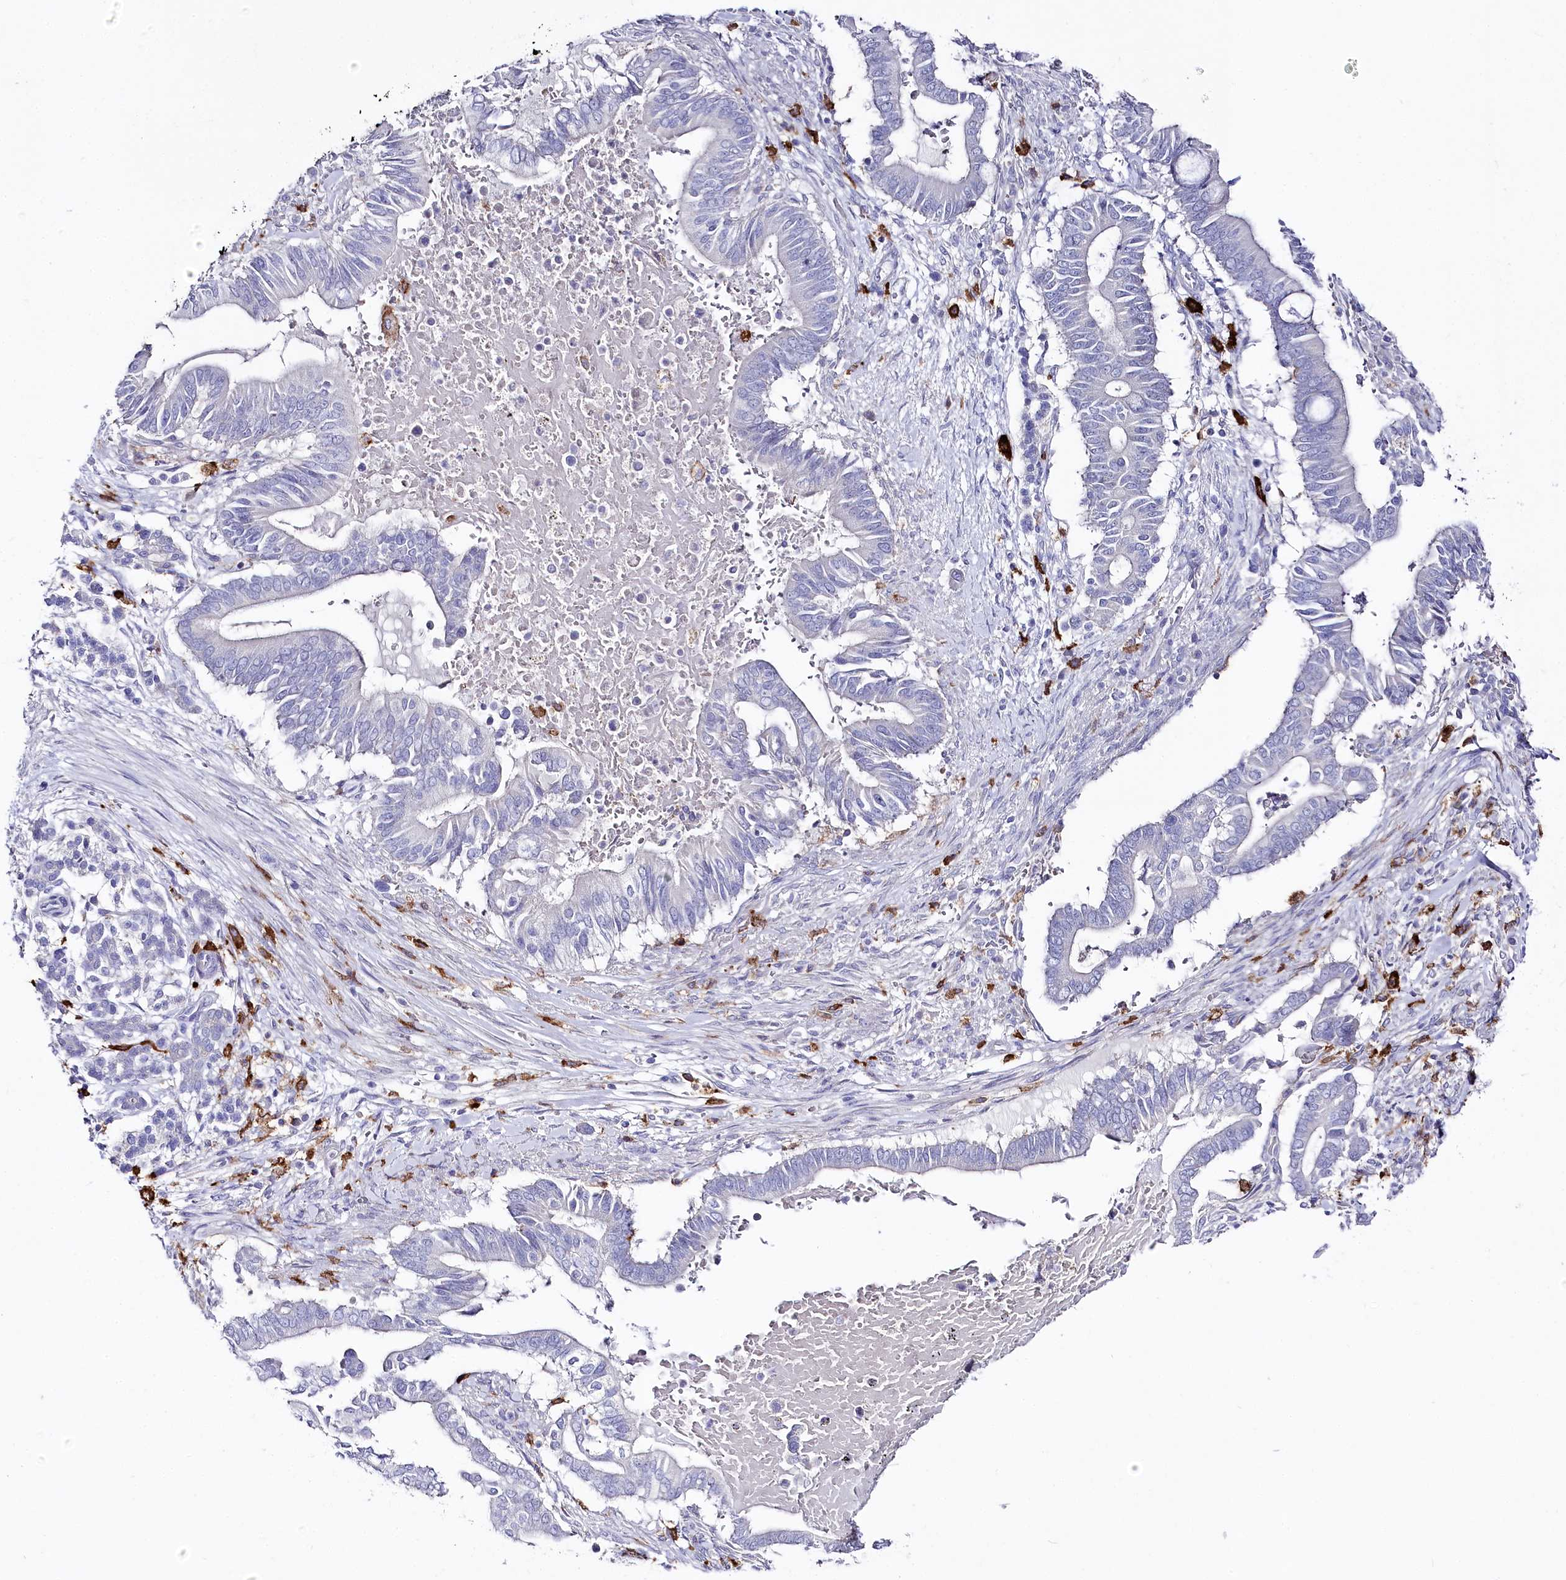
{"staining": {"intensity": "negative", "quantity": "none", "location": "none"}, "tissue": "pancreatic cancer", "cell_type": "Tumor cells", "image_type": "cancer", "snomed": [{"axis": "morphology", "description": "Adenocarcinoma, NOS"}, {"axis": "topography", "description": "Pancreas"}], "caption": "This image is of adenocarcinoma (pancreatic) stained with immunohistochemistry (IHC) to label a protein in brown with the nuclei are counter-stained blue. There is no staining in tumor cells. (IHC, brightfield microscopy, high magnification).", "gene": "CLEC4M", "patient": {"sex": "male", "age": 68}}